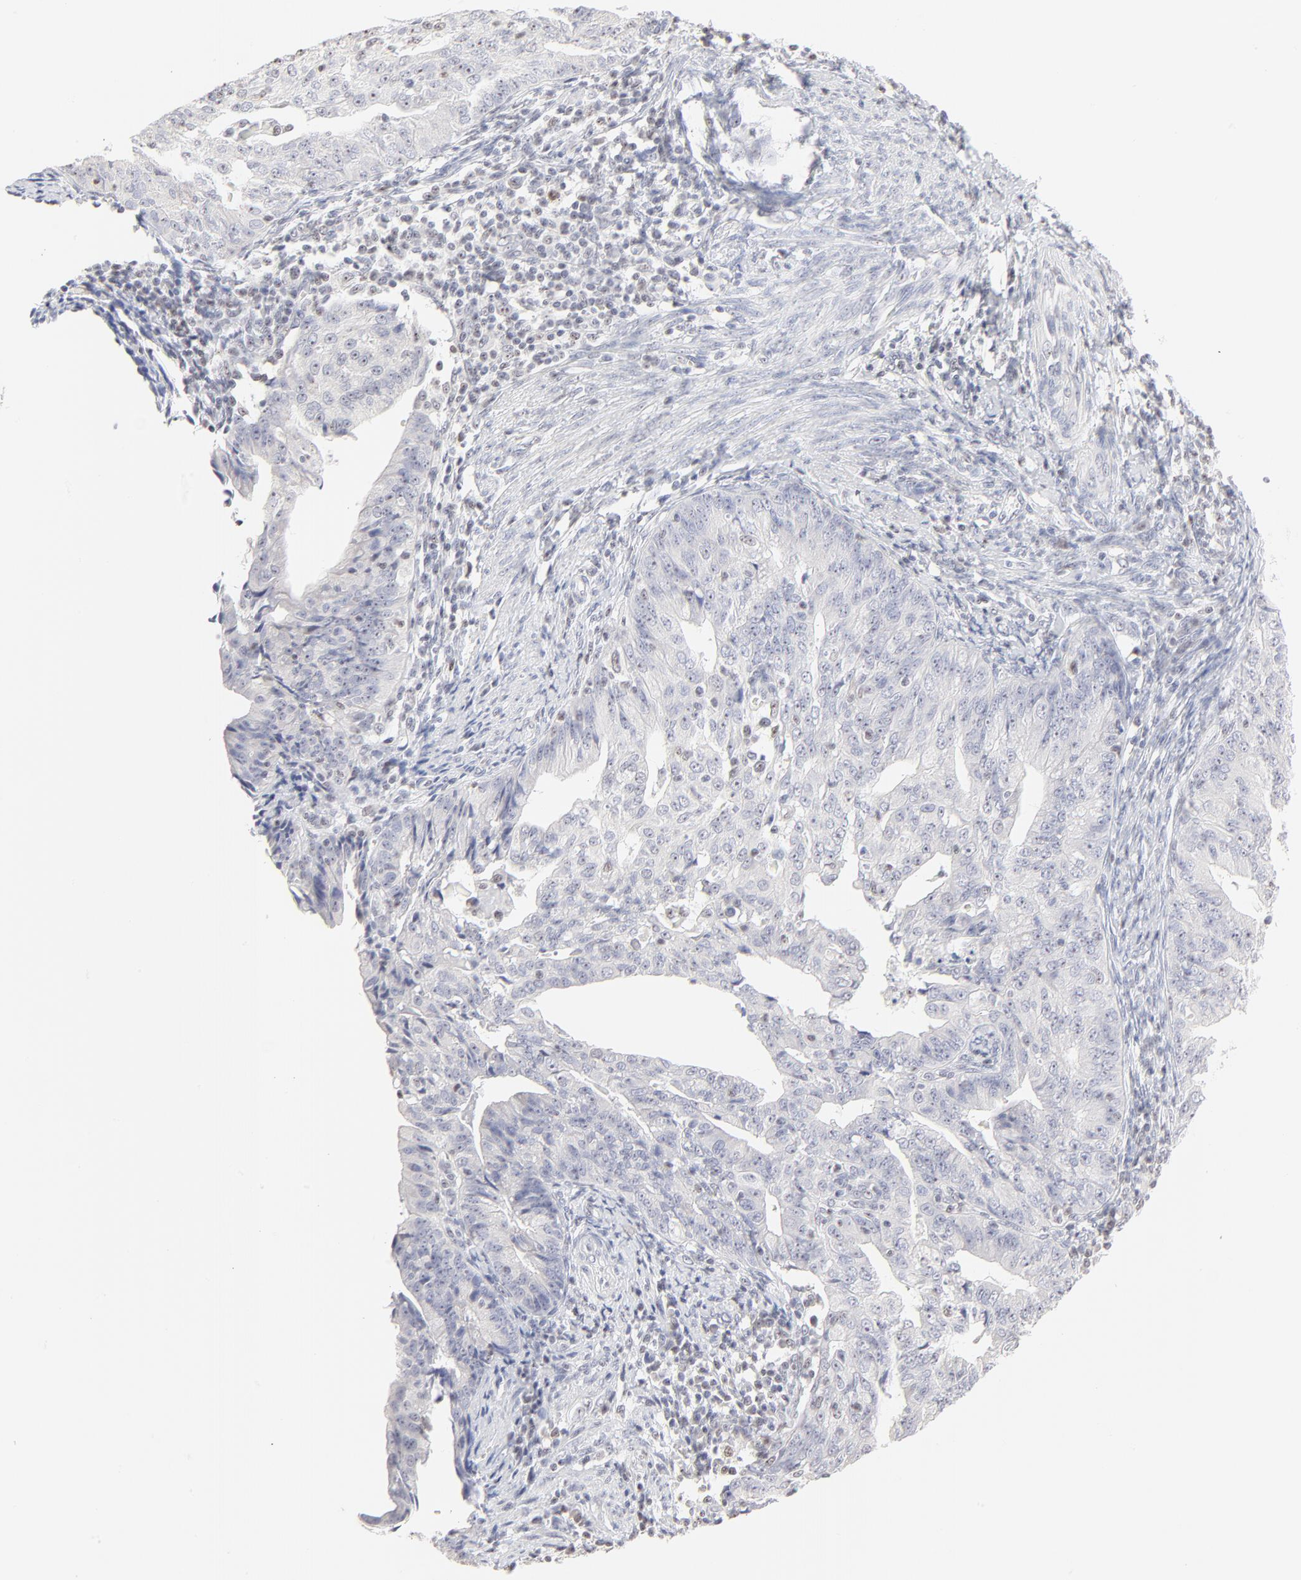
{"staining": {"intensity": "negative", "quantity": "none", "location": "none"}, "tissue": "endometrial cancer", "cell_type": "Tumor cells", "image_type": "cancer", "snomed": [{"axis": "morphology", "description": "Adenocarcinoma, NOS"}, {"axis": "topography", "description": "Endometrium"}], "caption": "The micrograph shows no significant staining in tumor cells of endometrial cancer (adenocarcinoma).", "gene": "NFIL3", "patient": {"sex": "female", "age": 56}}